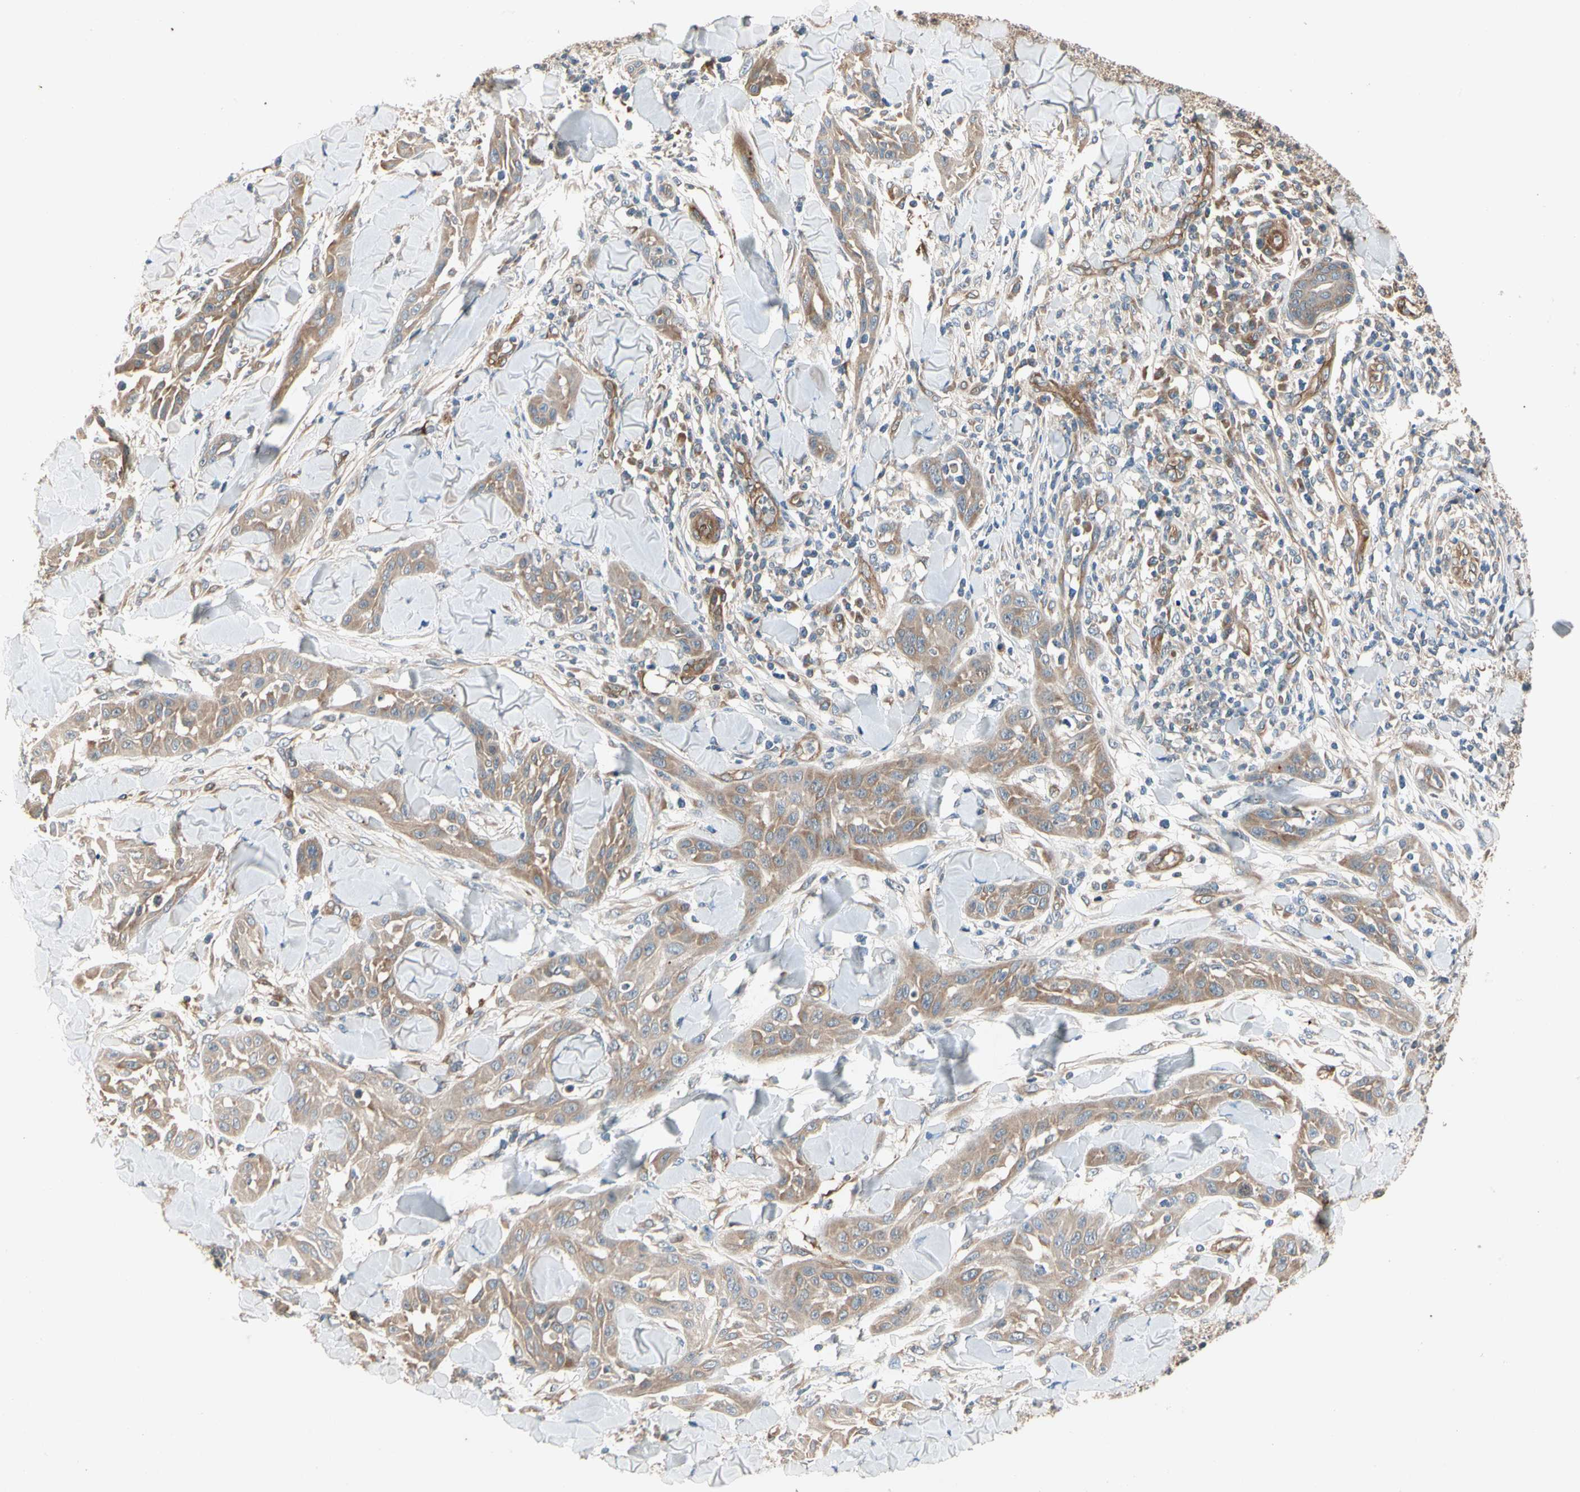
{"staining": {"intensity": "moderate", "quantity": ">75%", "location": "cytoplasmic/membranous"}, "tissue": "skin cancer", "cell_type": "Tumor cells", "image_type": "cancer", "snomed": [{"axis": "morphology", "description": "Squamous cell carcinoma, NOS"}, {"axis": "topography", "description": "Skin"}], "caption": "Skin cancer (squamous cell carcinoma) tissue exhibits moderate cytoplasmic/membranous positivity in about >75% of tumor cells, visualized by immunohistochemistry.", "gene": "ROCK2", "patient": {"sex": "male", "age": 24}}